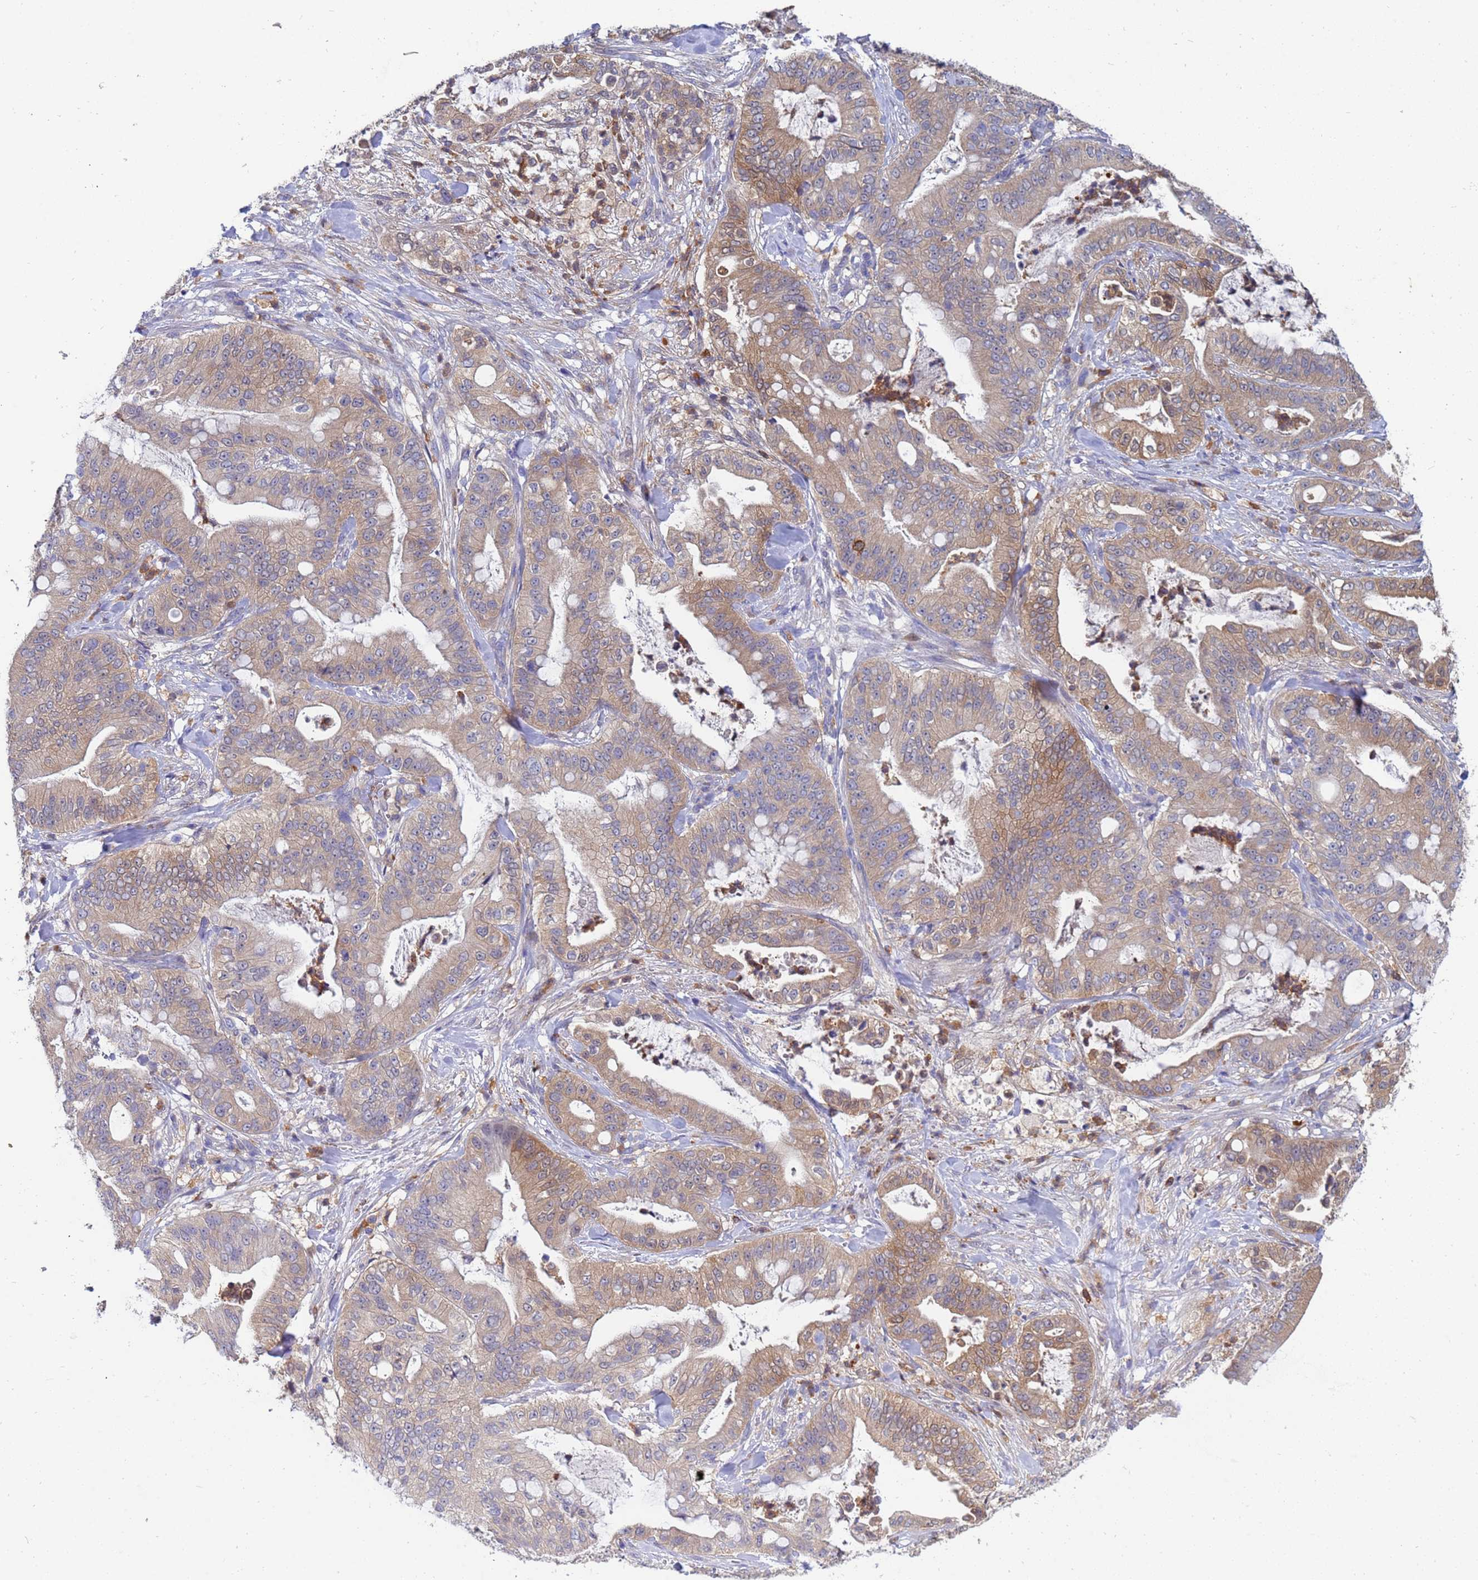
{"staining": {"intensity": "moderate", "quantity": ">75%", "location": "cytoplasmic/membranous"}, "tissue": "pancreatic cancer", "cell_type": "Tumor cells", "image_type": "cancer", "snomed": [{"axis": "morphology", "description": "Adenocarcinoma, NOS"}, {"axis": "topography", "description": "Pancreas"}], "caption": "Immunohistochemical staining of human pancreatic cancer (adenocarcinoma) demonstrates moderate cytoplasmic/membranous protein staining in approximately >75% of tumor cells. (Stains: DAB in brown, nuclei in blue, Microscopy: brightfield microscopy at high magnification).", "gene": "TTLL11", "patient": {"sex": "male", "age": 71}}